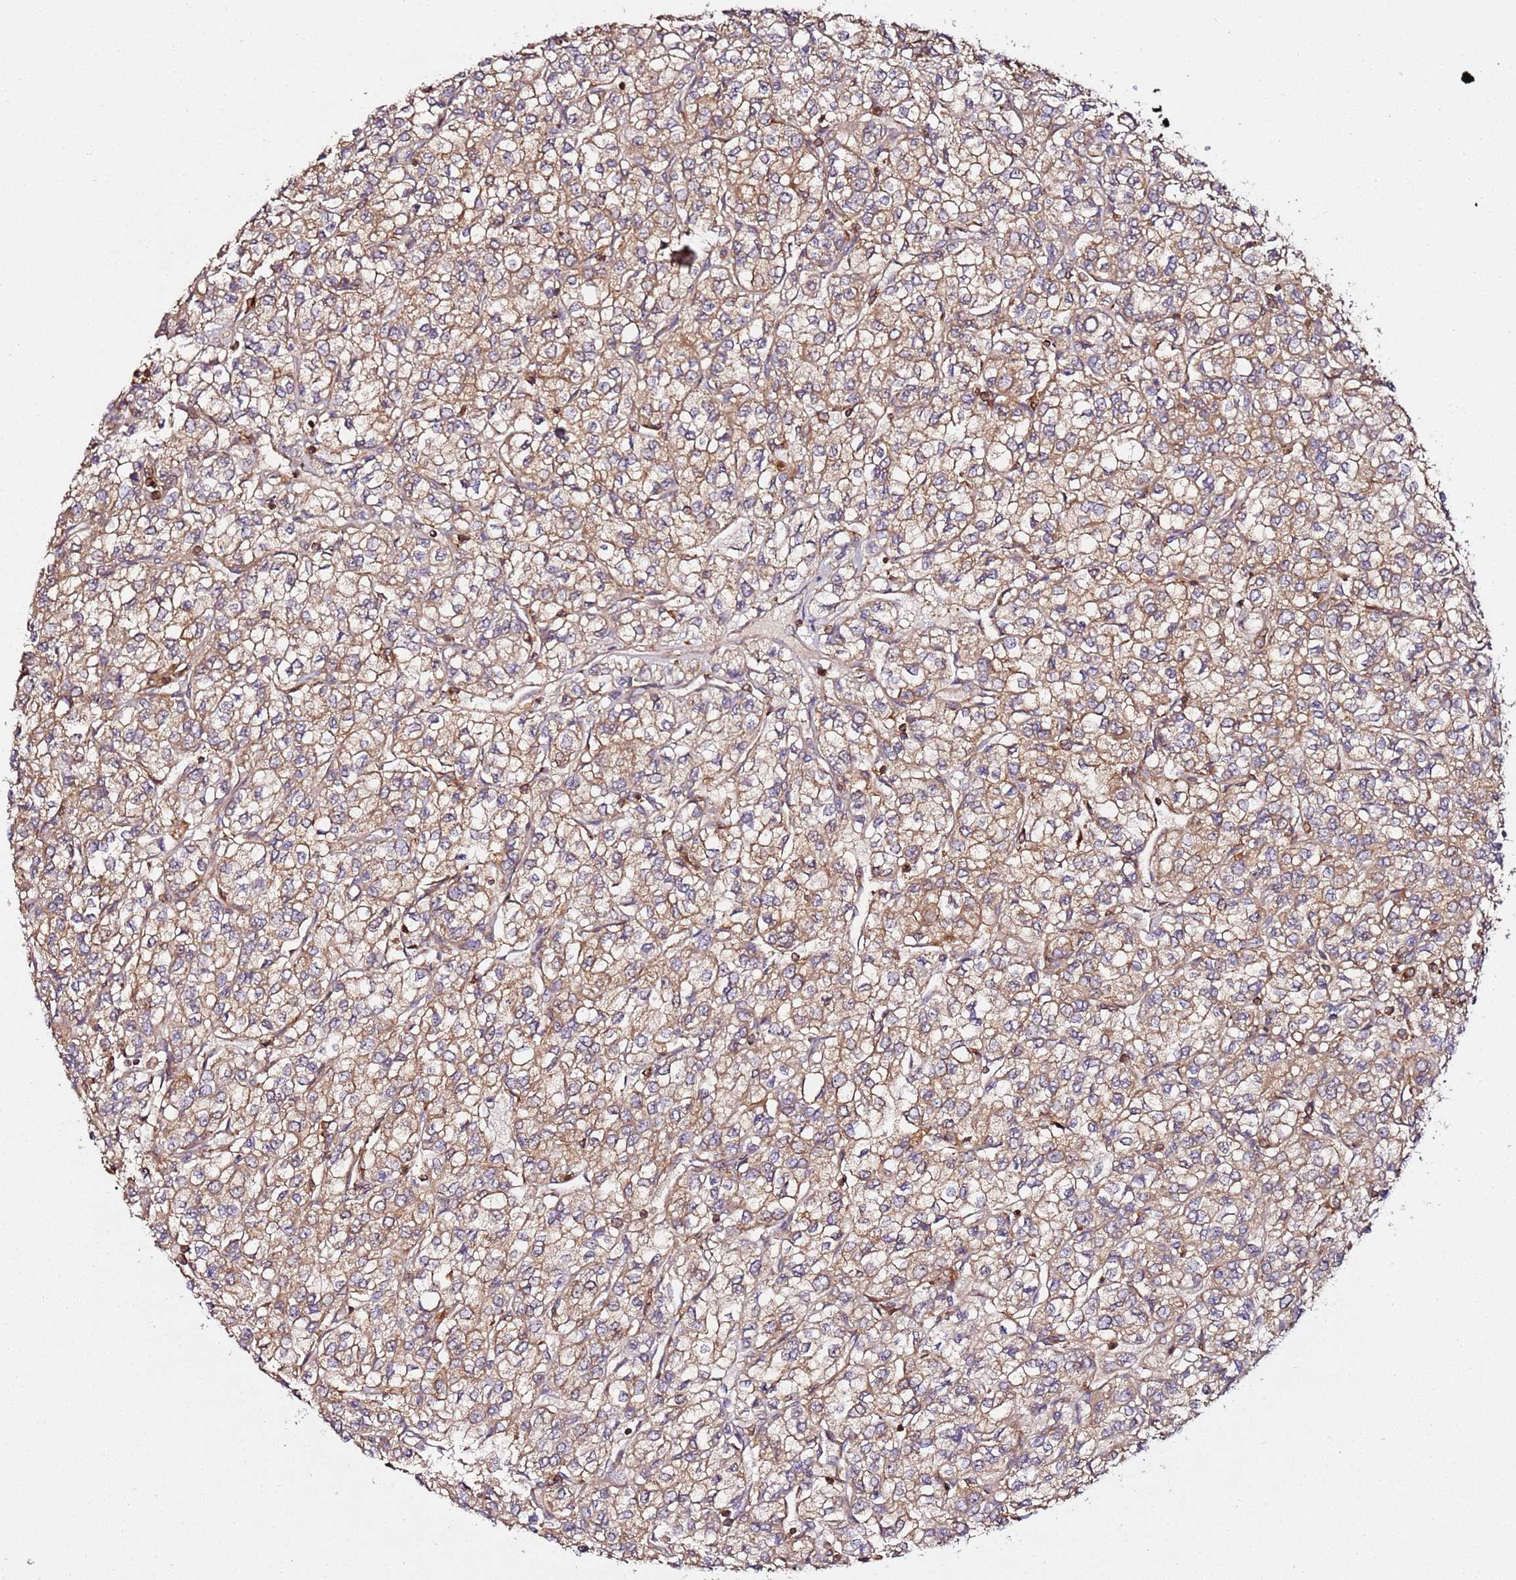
{"staining": {"intensity": "weak", "quantity": "25%-75%", "location": "cytoplasmic/membranous"}, "tissue": "renal cancer", "cell_type": "Tumor cells", "image_type": "cancer", "snomed": [{"axis": "morphology", "description": "Adenocarcinoma, NOS"}, {"axis": "topography", "description": "Kidney"}], "caption": "Renal cancer (adenocarcinoma) stained for a protein (brown) reveals weak cytoplasmic/membranous positive staining in about 25%-75% of tumor cells.", "gene": "PRMT7", "patient": {"sex": "male", "age": 80}}